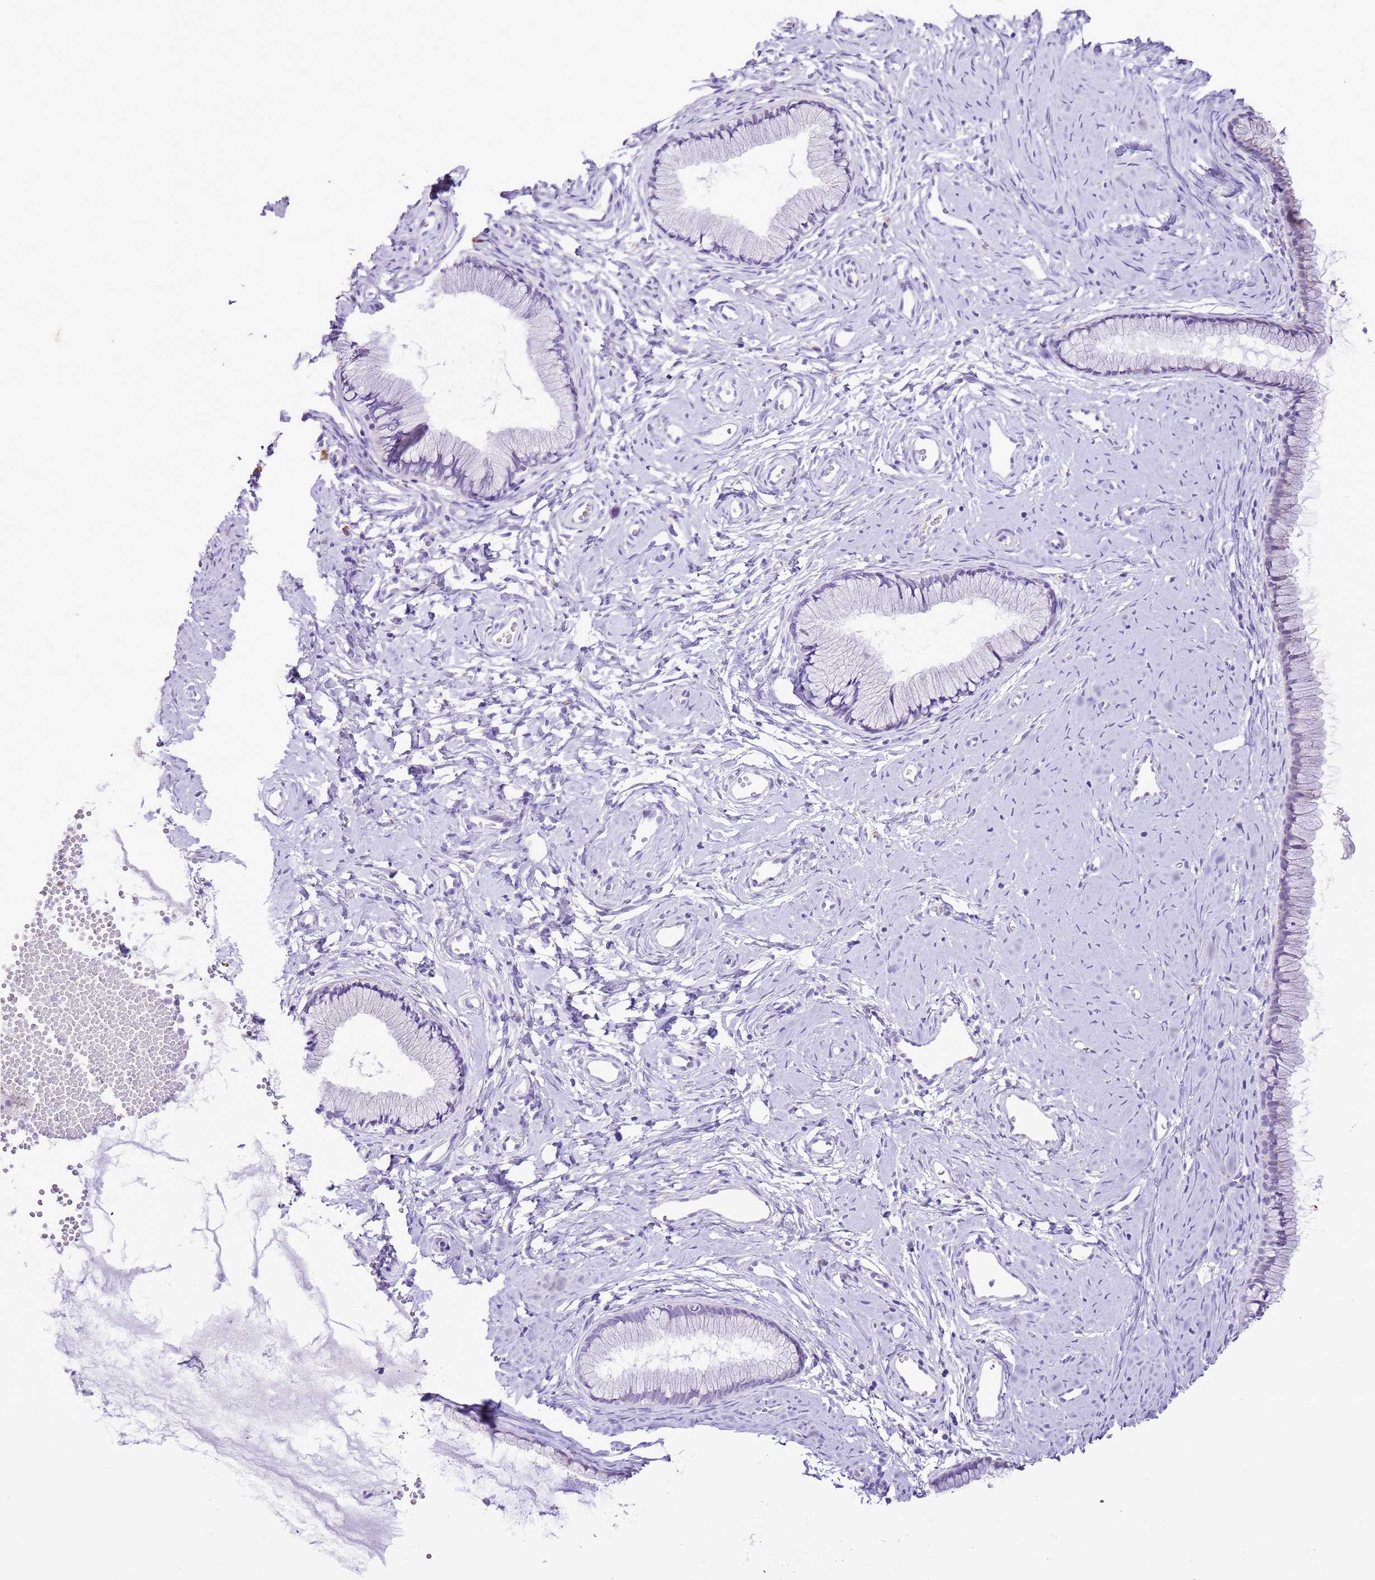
{"staining": {"intensity": "negative", "quantity": "none", "location": "none"}, "tissue": "cervix", "cell_type": "Glandular cells", "image_type": "normal", "snomed": [{"axis": "morphology", "description": "Normal tissue, NOS"}, {"axis": "topography", "description": "Cervix"}], "caption": "Glandular cells show no significant expression in benign cervix.", "gene": "AAR2", "patient": {"sex": "female", "age": 40}}